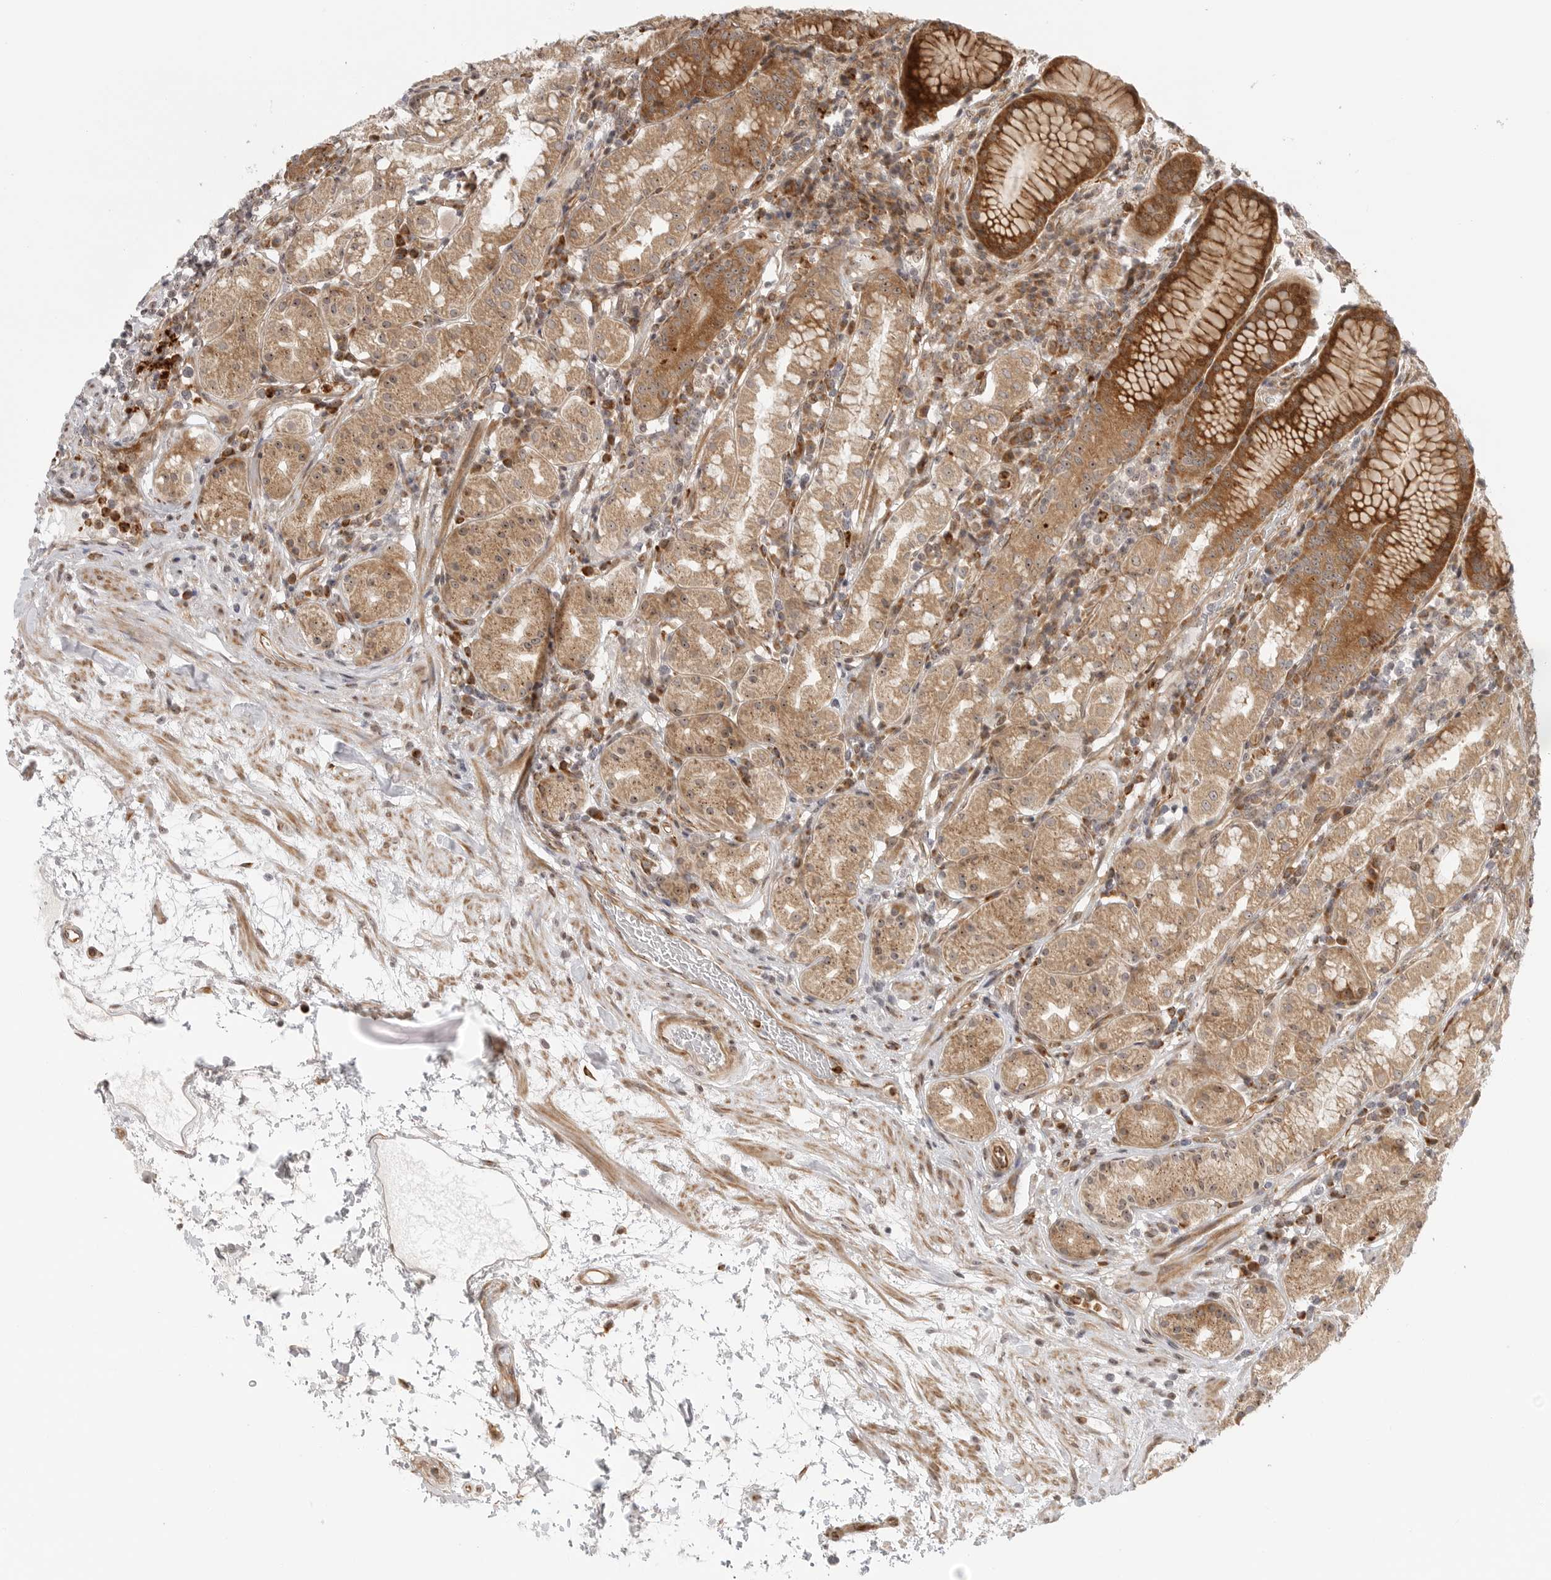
{"staining": {"intensity": "strong", "quantity": ">75%", "location": "cytoplasmic/membranous"}, "tissue": "stomach", "cell_type": "Glandular cells", "image_type": "normal", "snomed": [{"axis": "morphology", "description": "Normal tissue, NOS"}, {"axis": "topography", "description": "Stomach, lower"}], "caption": "Immunohistochemical staining of unremarkable stomach reveals >75% levels of strong cytoplasmic/membranous protein staining in approximately >75% of glandular cells.", "gene": "DSCC1", "patient": {"sex": "female", "age": 56}}